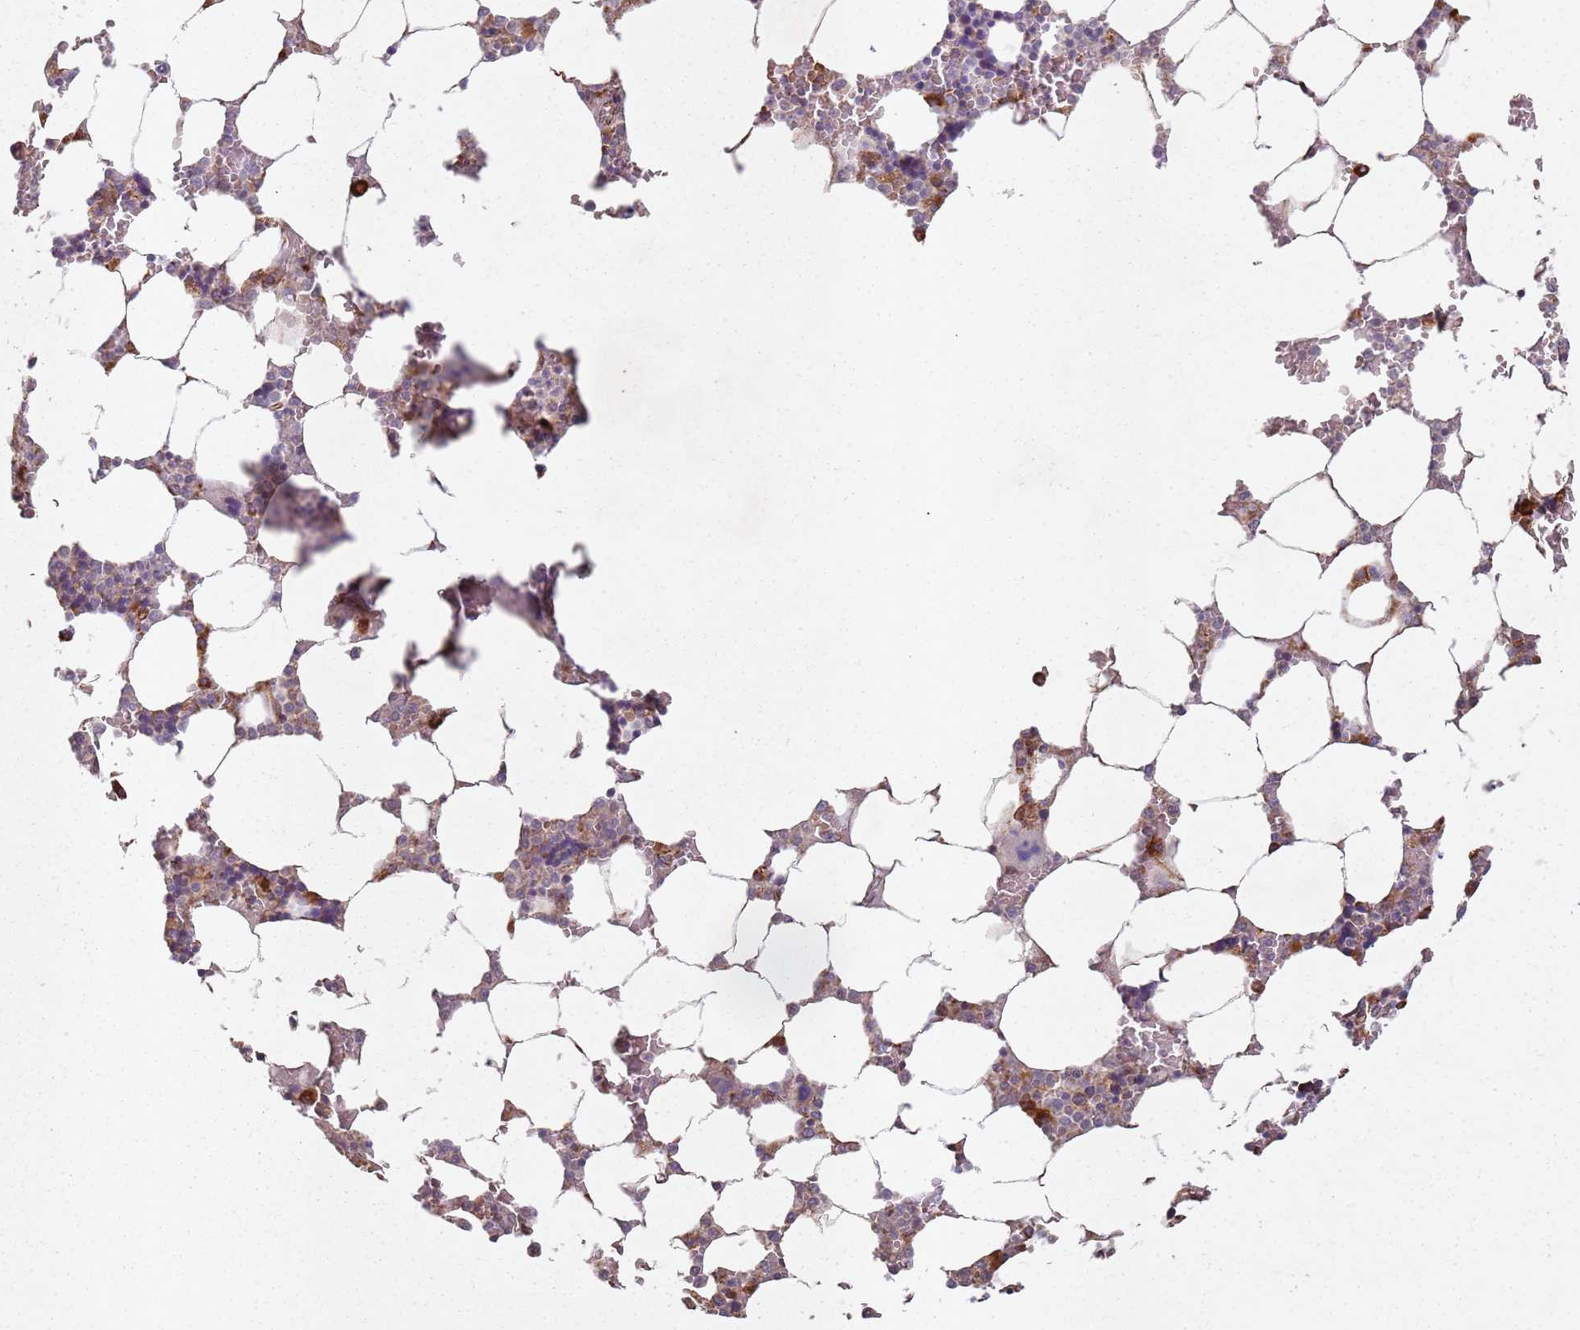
{"staining": {"intensity": "strong", "quantity": "<25%", "location": "cytoplasmic/membranous"}, "tissue": "bone marrow", "cell_type": "Hematopoietic cells", "image_type": "normal", "snomed": [{"axis": "morphology", "description": "Normal tissue, NOS"}, {"axis": "topography", "description": "Bone marrow"}], "caption": "Hematopoietic cells display strong cytoplasmic/membranous staining in about <25% of cells in unremarkable bone marrow.", "gene": "ARFRP1", "patient": {"sex": "male", "age": 64}}